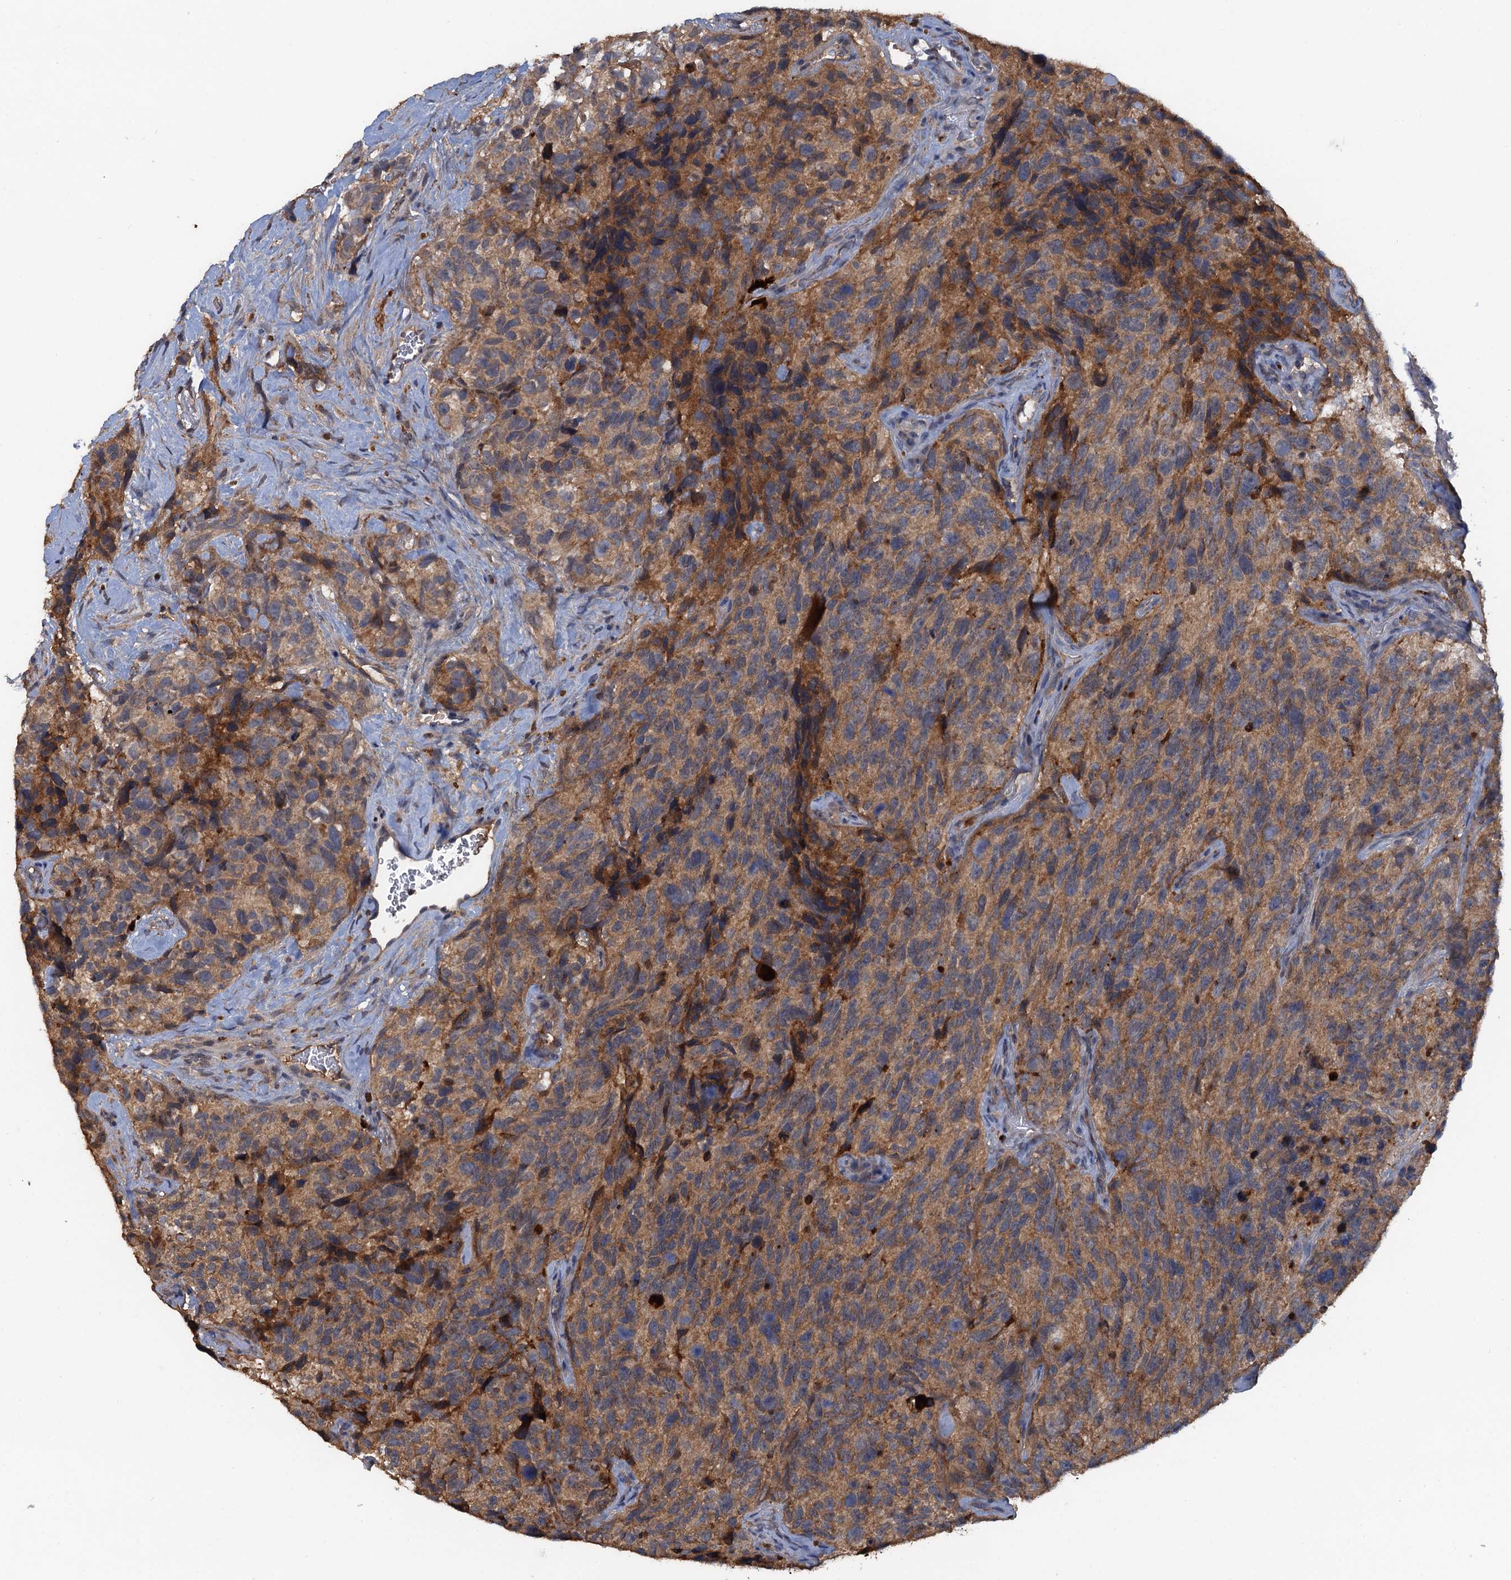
{"staining": {"intensity": "moderate", "quantity": "25%-75%", "location": "cytoplasmic/membranous"}, "tissue": "glioma", "cell_type": "Tumor cells", "image_type": "cancer", "snomed": [{"axis": "morphology", "description": "Glioma, malignant, High grade"}, {"axis": "topography", "description": "Brain"}], "caption": "IHC of human malignant glioma (high-grade) demonstrates medium levels of moderate cytoplasmic/membranous expression in approximately 25%-75% of tumor cells.", "gene": "HAPLN3", "patient": {"sex": "male", "age": 69}}